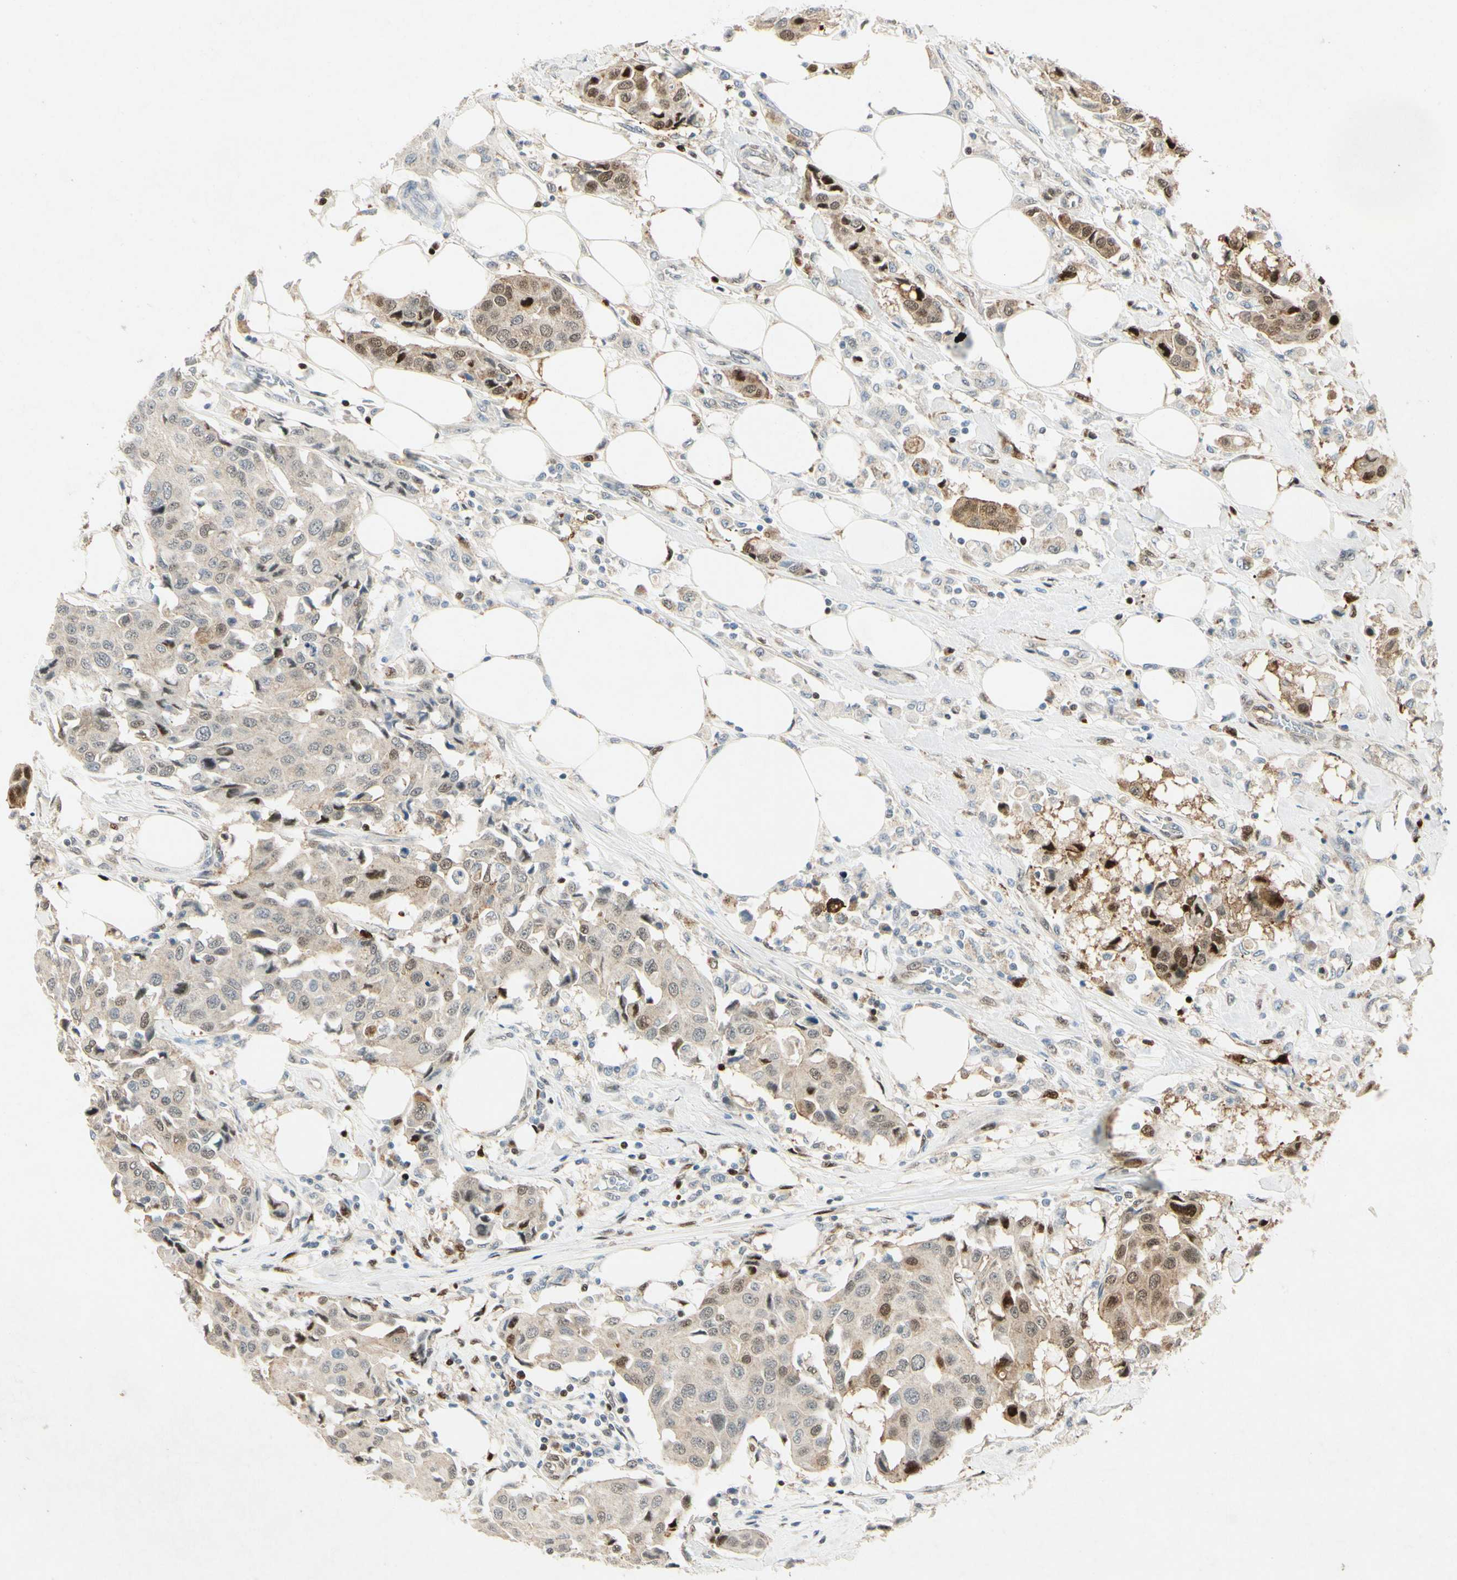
{"staining": {"intensity": "strong", "quantity": "25%-75%", "location": "cytoplasmic/membranous,nuclear"}, "tissue": "breast cancer", "cell_type": "Tumor cells", "image_type": "cancer", "snomed": [{"axis": "morphology", "description": "Duct carcinoma"}, {"axis": "topography", "description": "Breast"}], "caption": "A brown stain highlights strong cytoplasmic/membranous and nuclear staining of a protein in infiltrating ductal carcinoma (breast) tumor cells.", "gene": "HSPA1B", "patient": {"sex": "female", "age": 80}}